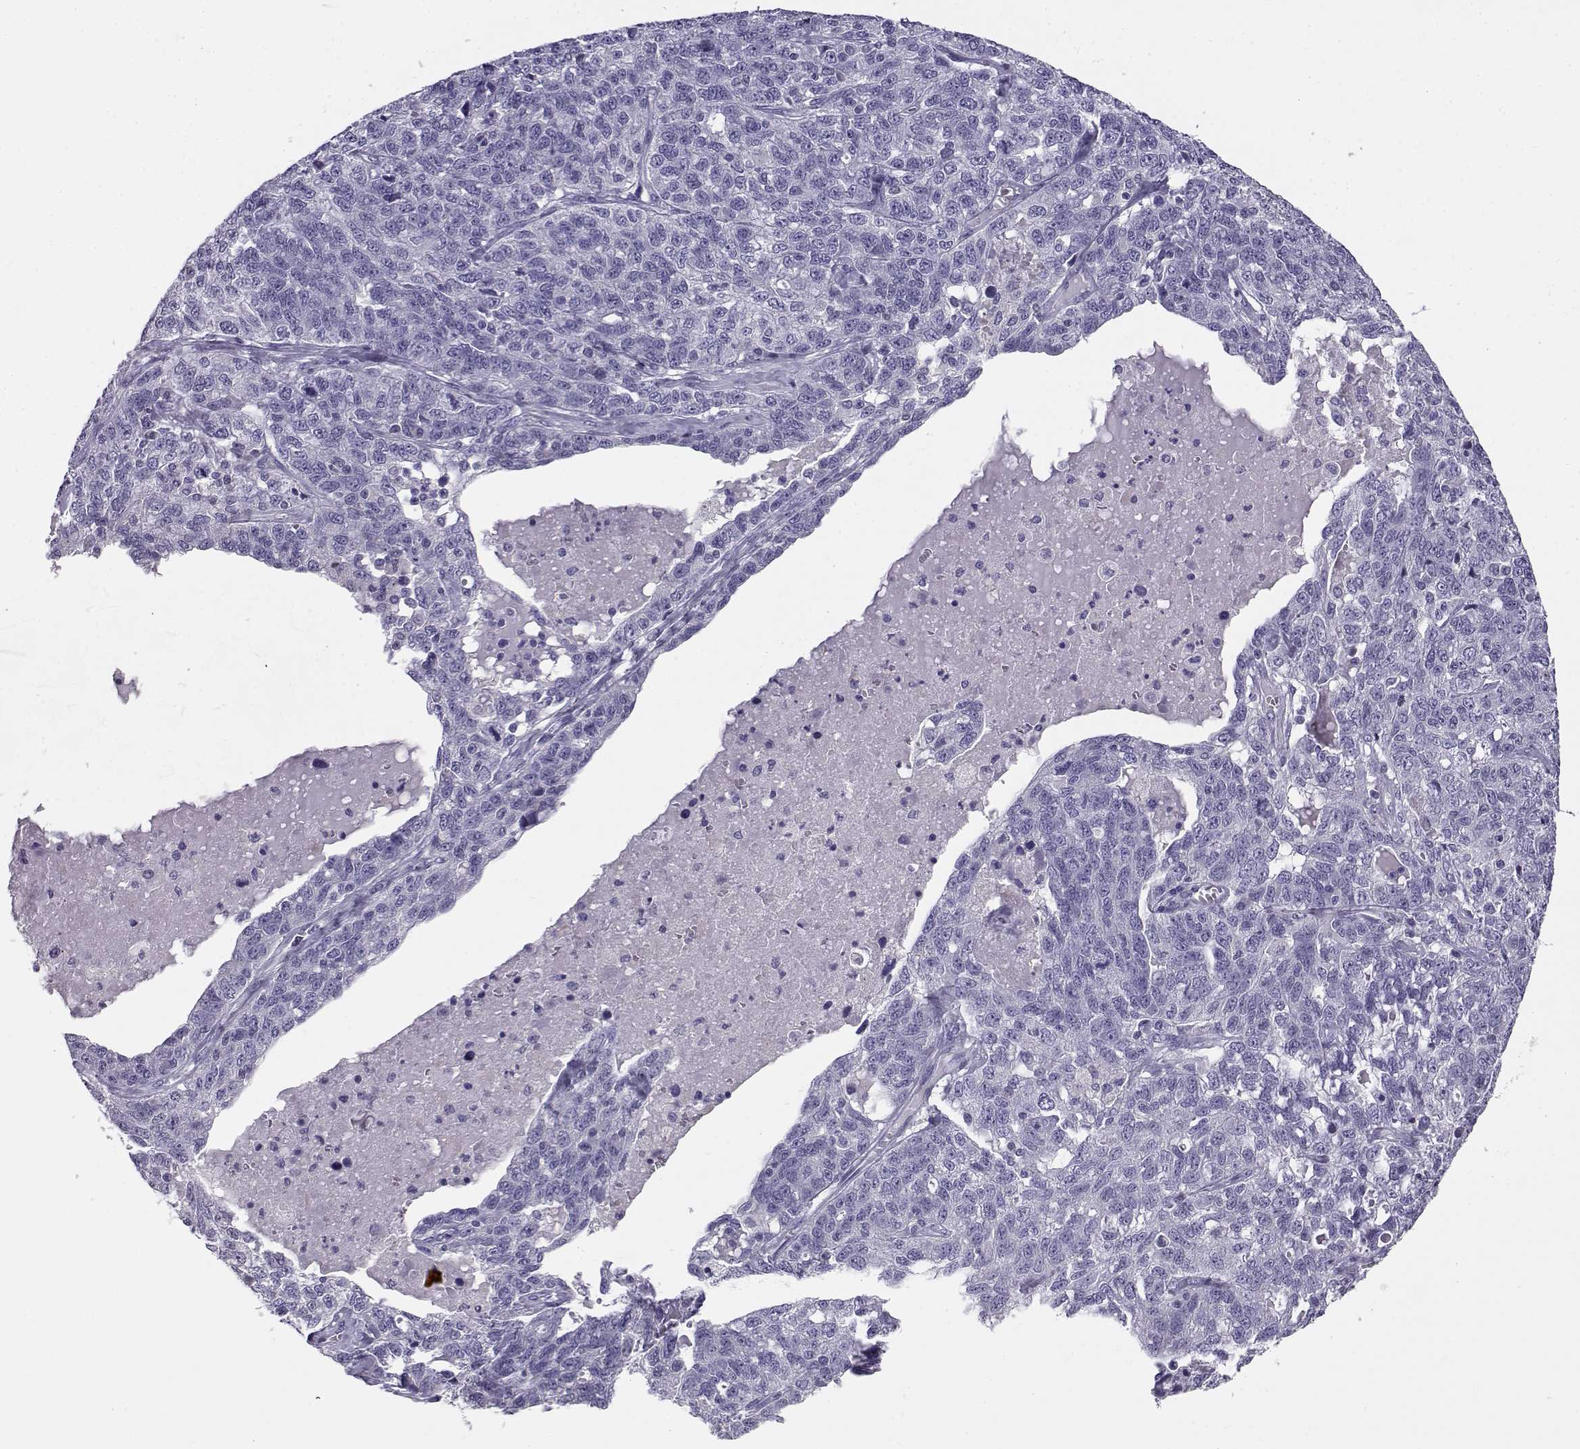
{"staining": {"intensity": "negative", "quantity": "none", "location": "none"}, "tissue": "ovarian cancer", "cell_type": "Tumor cells", "image_type": "cancer", "snomed": [{"axis": "morphology", "description": "Cystadenocarcinoma, serous, NOS"}, {"axis": "topography", "description": "Ovary"}], "caption": "Ovarian serous cystadenocarcinoma was stained to show a protein in brown. There is no significant expression in tumor cells.", "gene": "ENDOU", "patient": {"sex": "female", "age": 71}}